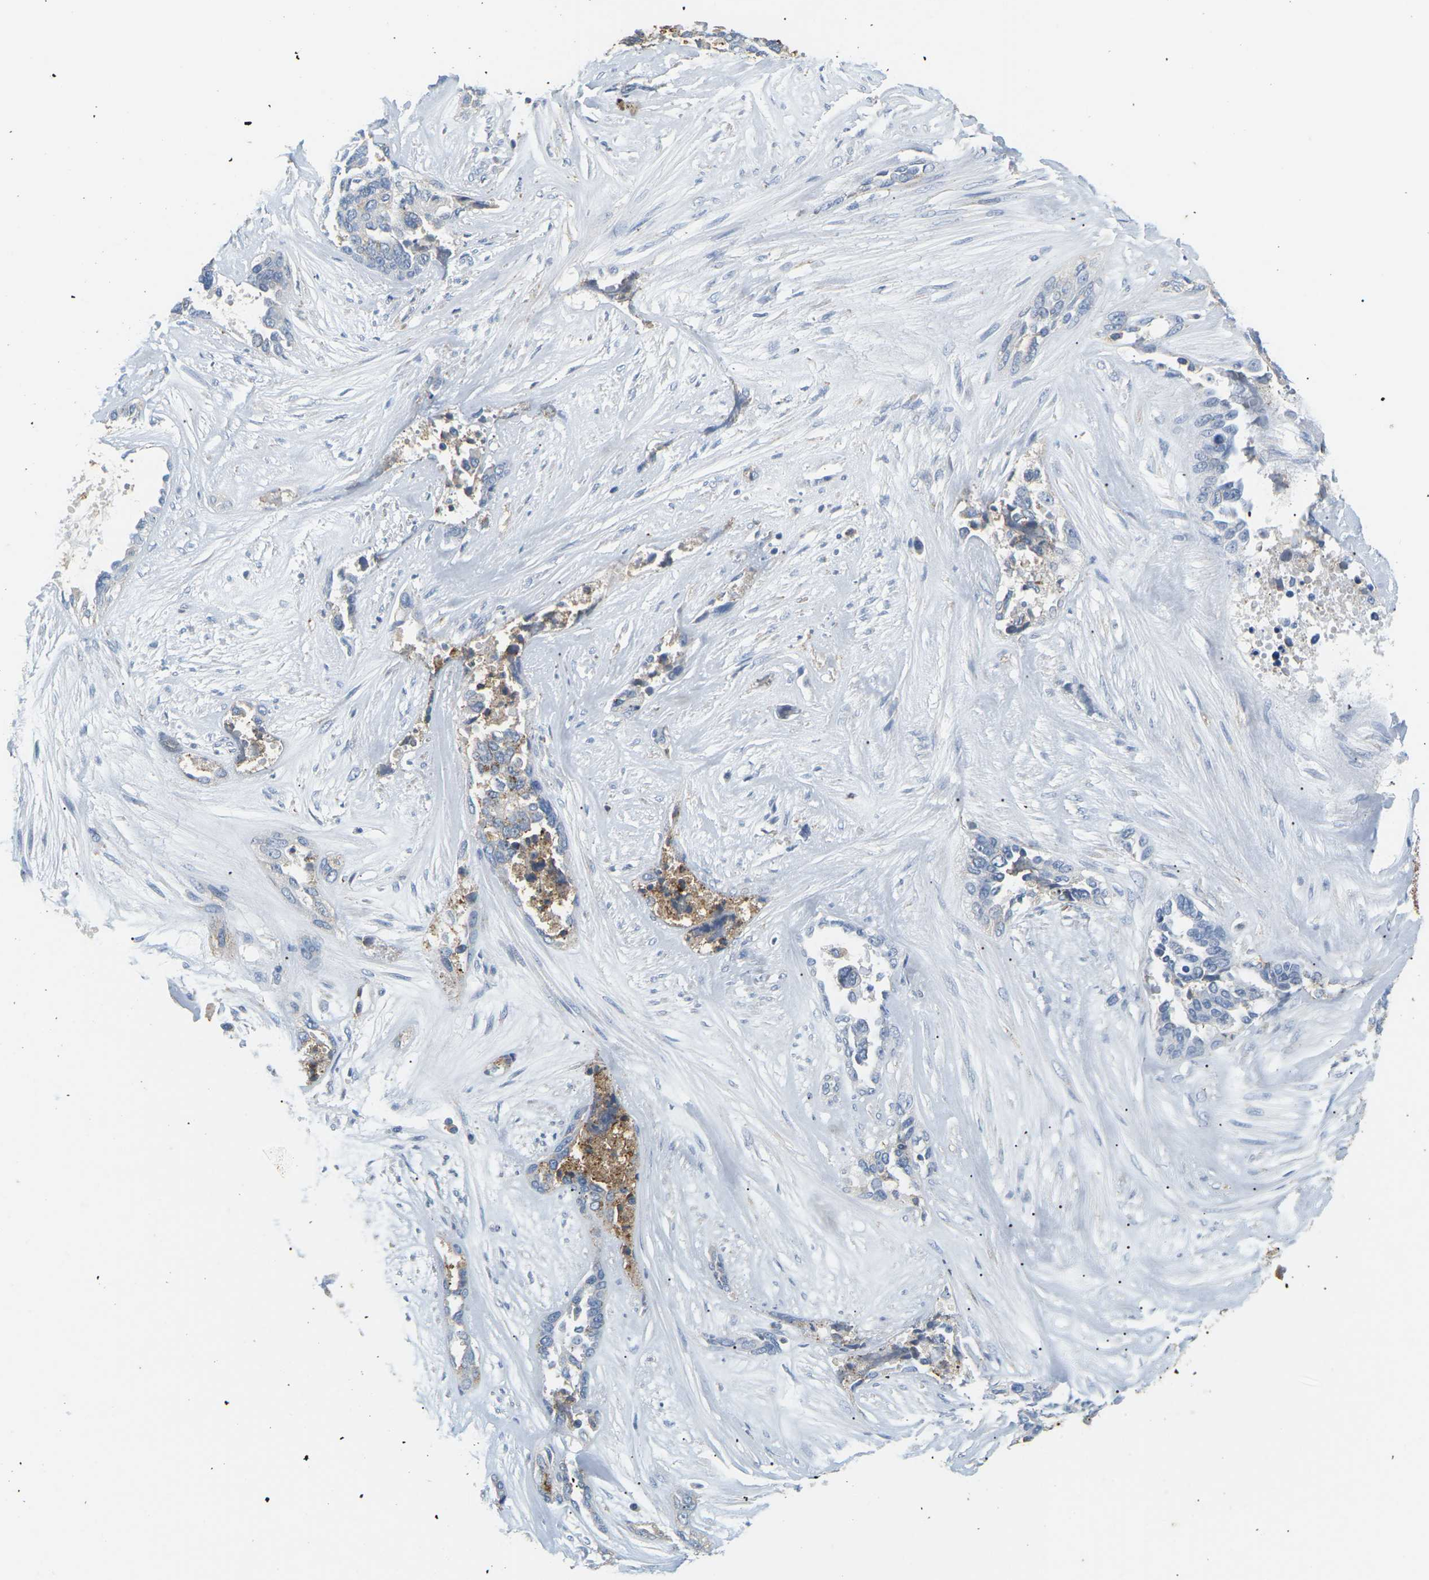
{"staining": {"intensity": "weak", "quantity": "<25%", "location": "cytoplasmic/membranous"}, "tissue": "ovarian cancer", "cell_type": "Tumor cells", "image_type": "cancer", "snomed": [{"axis": "morphology", "description": "Cystadenocarcinoma, serous, NOS"}, {"axis": "topography", "description": "Ovary"}], "caption": "Immunohistochemistry (IHC) histopathology image of neoplastic tissue: ovarian serous cystadenocarcinoma stained with DAB (3,3'-diaminobenzidine) exhibits no significant protein positivity in tumor cells. (DAB (3,3'-diaminobenzidine) immunohistochemistry with hematoxylin counter stain).", "gene": "ADM", "patient": {"sex": "female", "age": 44}}